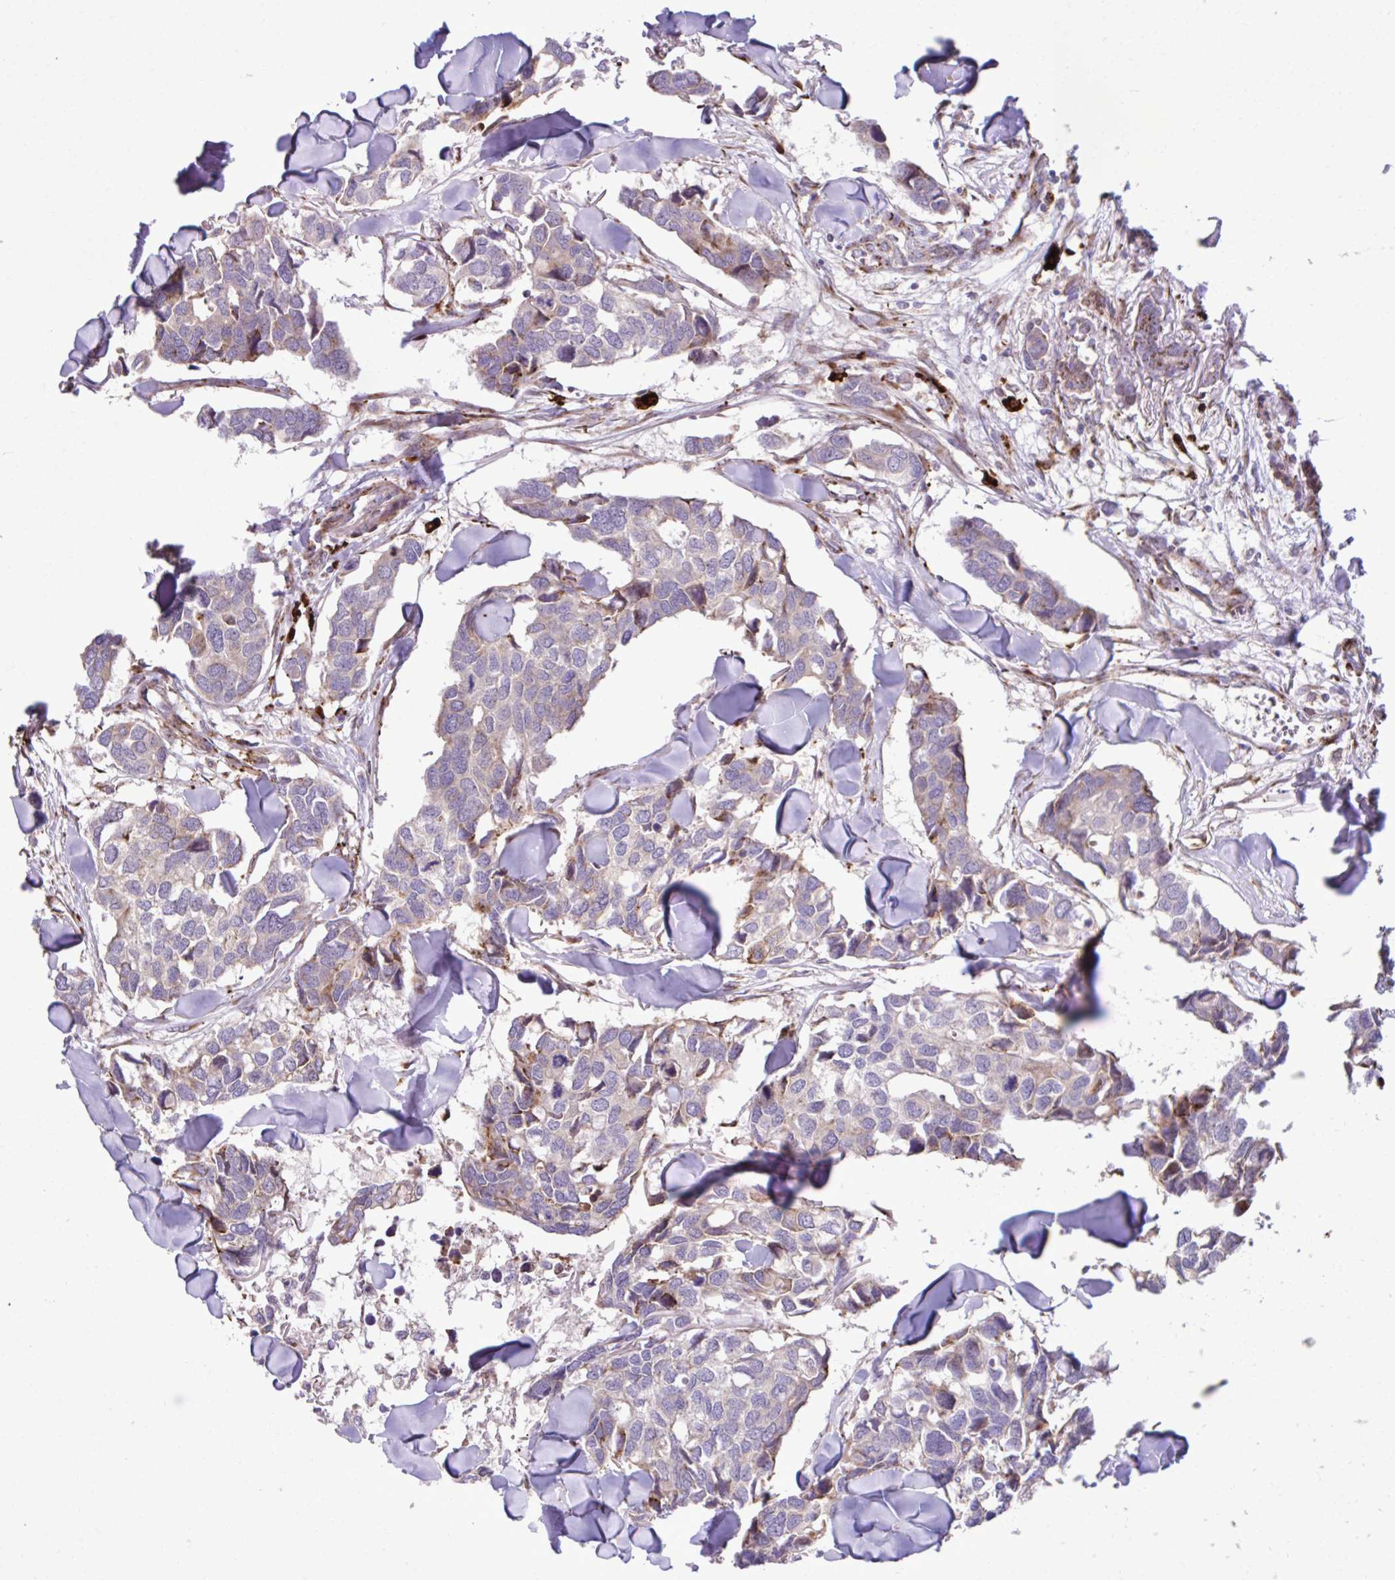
{"staining": {"intensity": "weak", "quantity": "<25%", "location": "cytoplasmic/membranous"}, "tissue": "breast cancer", "cell_type": "Tumor cells", "image_type": "cancer", "snomed": [{"axis": "morphology", "description": "Duct carcinoma"}, {"axis": "topography", "description": "Breast"}], "caption": "A photomicrograph of breast cancer stained for a protein exhibits no brown staining in tumor cells.", "gene": "LIMS1", "patient": {"sex": "female", "age": 83}}